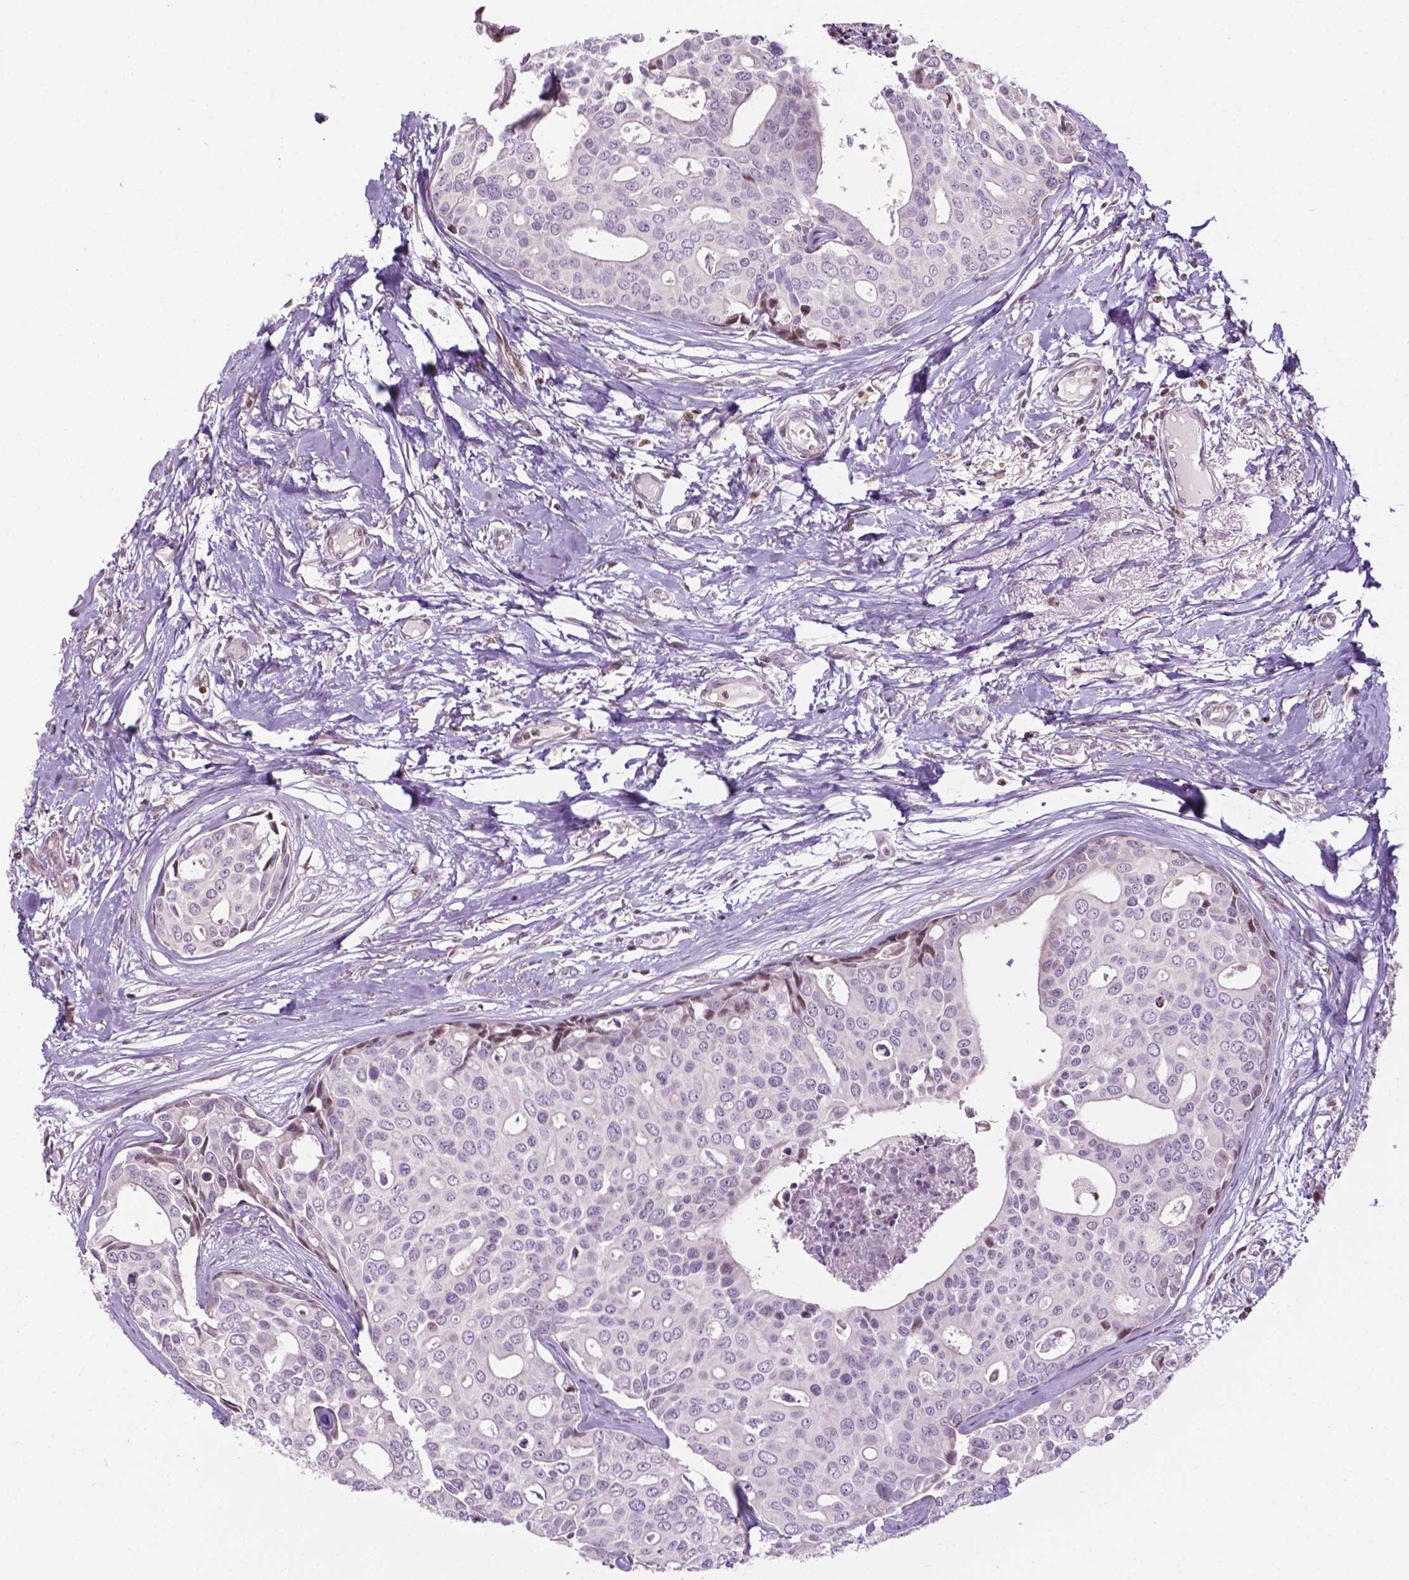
{"staining": {"intensity": "negative", "quantity": "none", "location": "none"}, "tissue": "breast cancer", "cell_type": "Tumor cells", "image_type": "cancer", "snomed": [{"axis": "morphology", "description": "Duct carcinoma"}, {"axis": "topography", "description": "Breast"}], "caption": "High magnification brightfield microscopy of invasive ductal carcinoma (breast) stained with DAB (3,3'-diaminobenzidine) (brown) and counterstained with hematoxylin (blue): tumor cells show no significant positivity.", "gene": "PTPN18", "patient": {"sex": "female", "age": 54}}